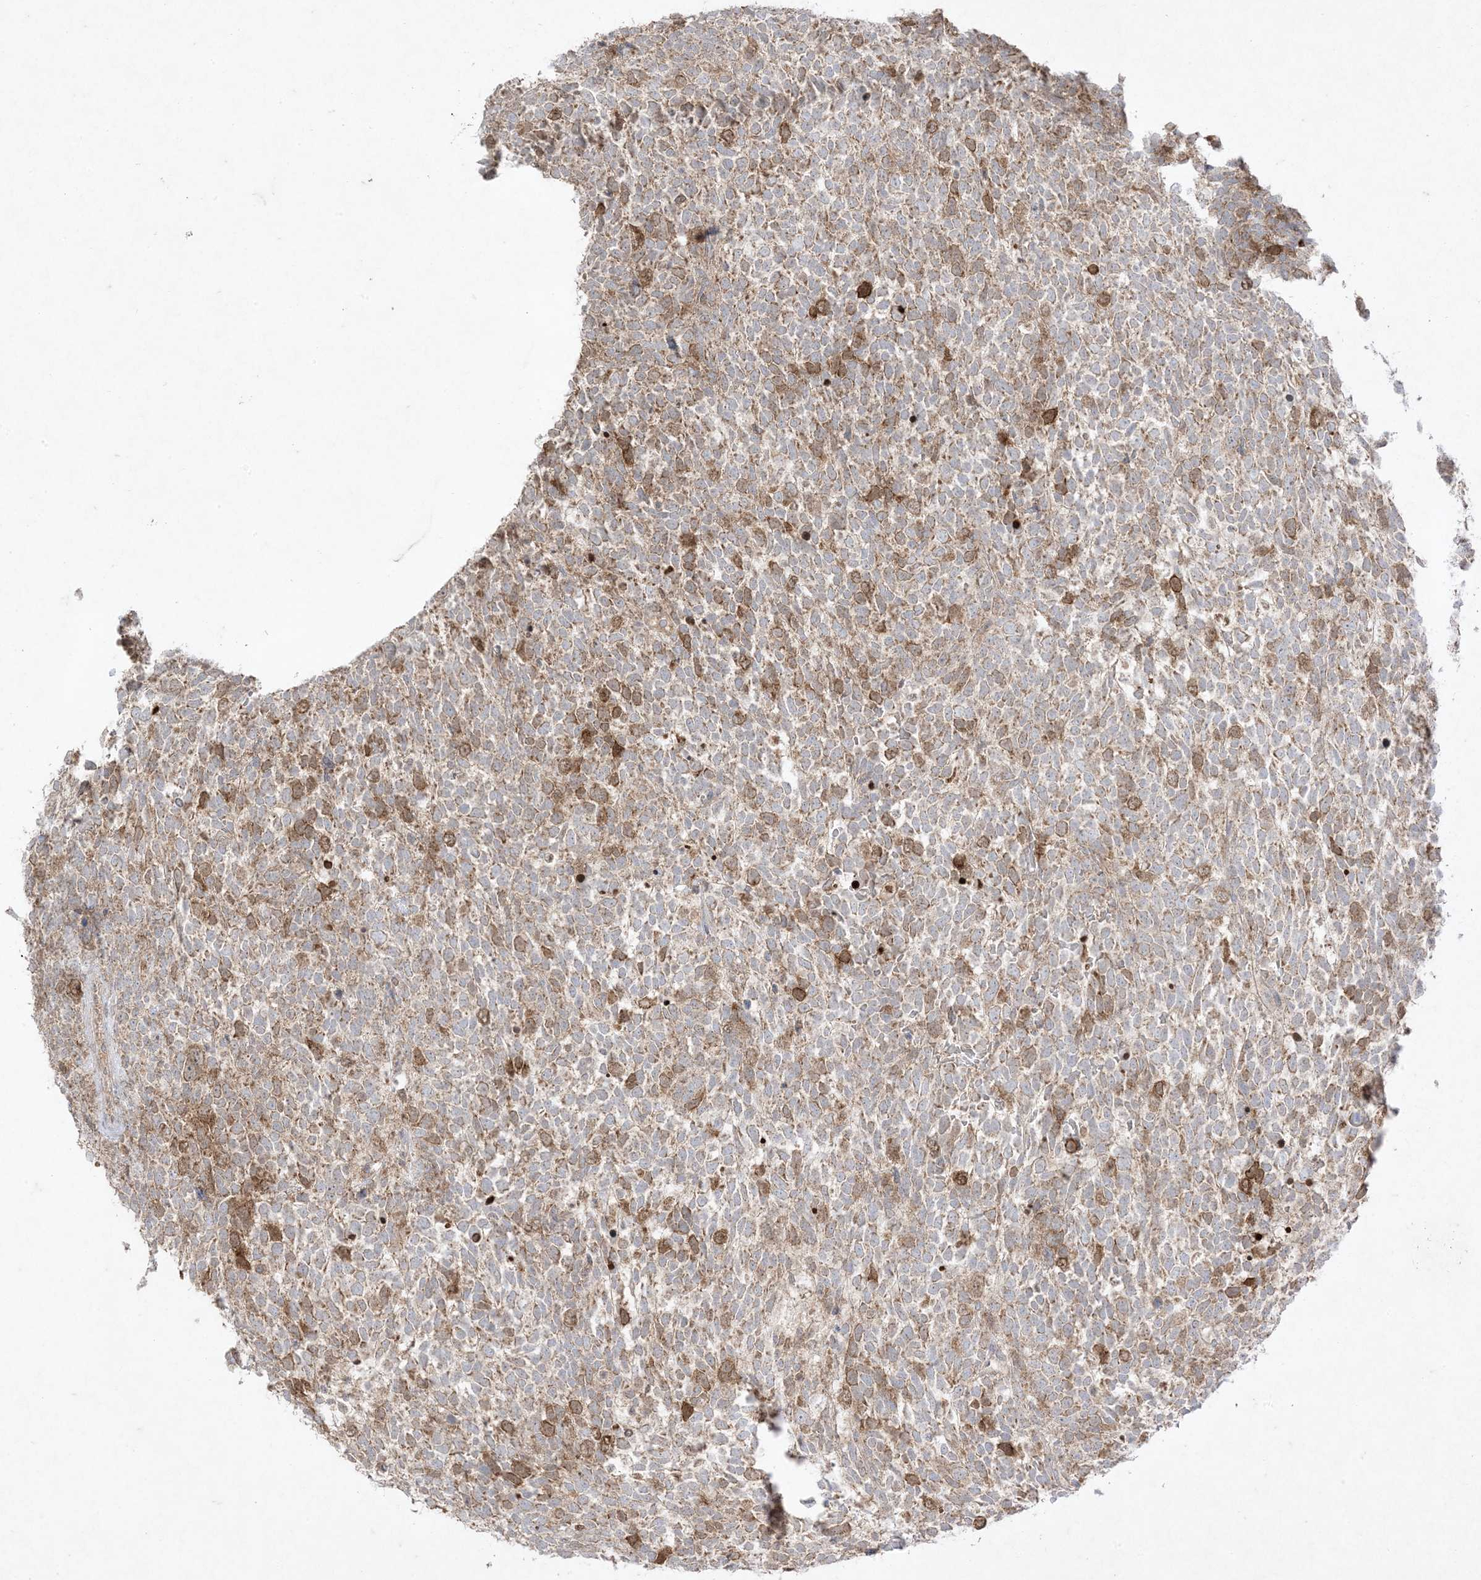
{"staining": {"intensity": "moderate", "quantity": "25%-75%", "location": "cytoplasmic/membranous"}, "tissue": "urothelial cancer", "cell_type": "Tumor cells", "image_type": "cancer", "snomed": [{"axis": "morphology", "description": "Urothelial carcinoma, High grade"}, {"axis": "topography", "description": "Urinary bladder"}], "caption": "A brown stain shows moderate cytoplasmic/membranous positivity of a protein in human high-grade urothelial carcinoma tumor cells.", "gene": "UBE2C", "patient": {"sex": "female", "age": 82}}